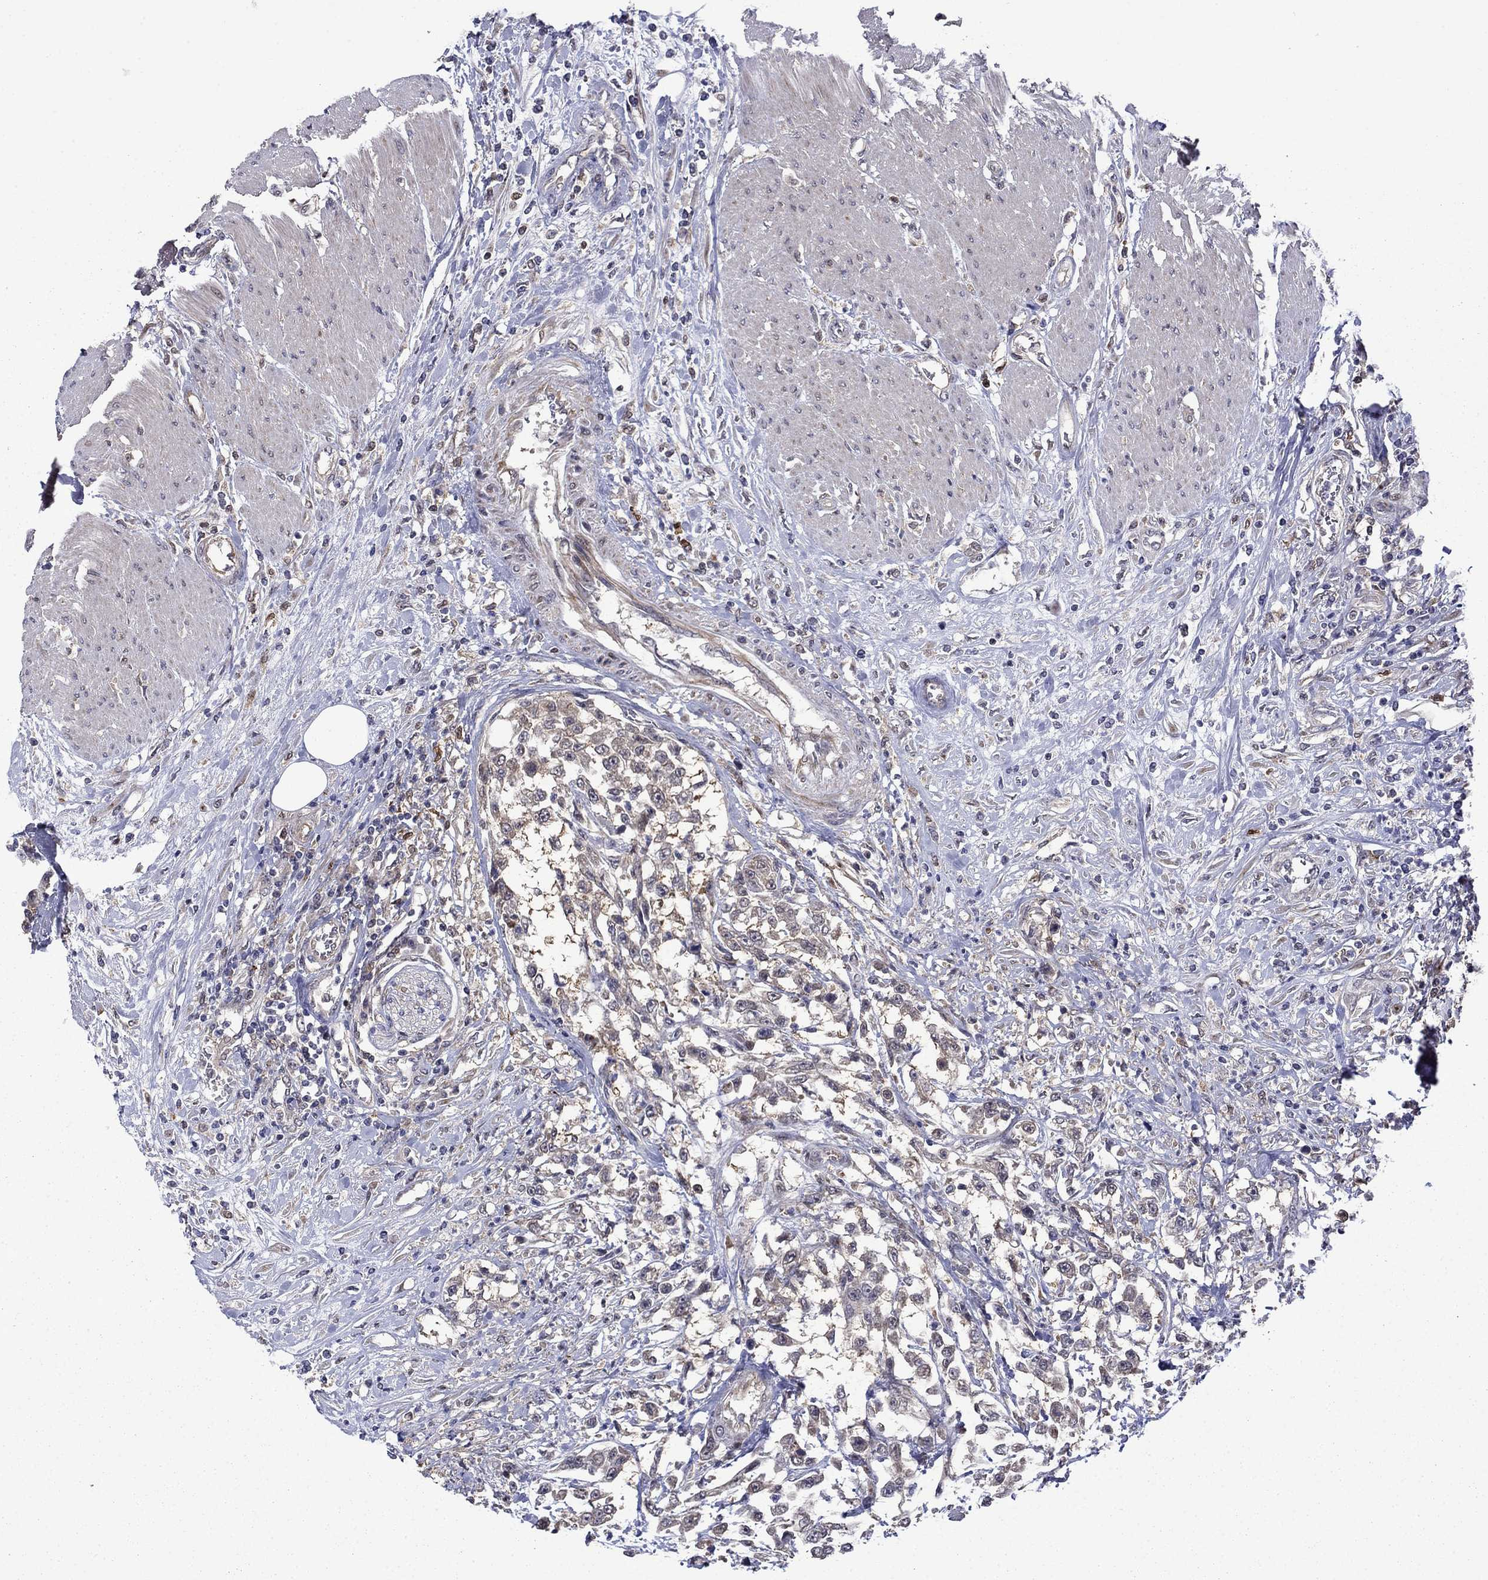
{"staining": {"intensity": "negative", "quantity": "none", "location": "none"}, "tissue": "urothelial cancer", "cell_type": "Tumor cells", "image_type": "cancer", "snomed": [{"axis": "morphology", "description": "Urothelial carcinoma, High grade"}, {"axis": "topography", "description": "Urinary bladder"}], "caption": "Immunohistochemistry image of neoplastic tissue: urothelial cancer stained with DAB (3,3'-diaminobenzidine) displays no significant protein expression in tumor cells.", "gene": "TPMT", "patient": {"sex": "male", "age": 46}}